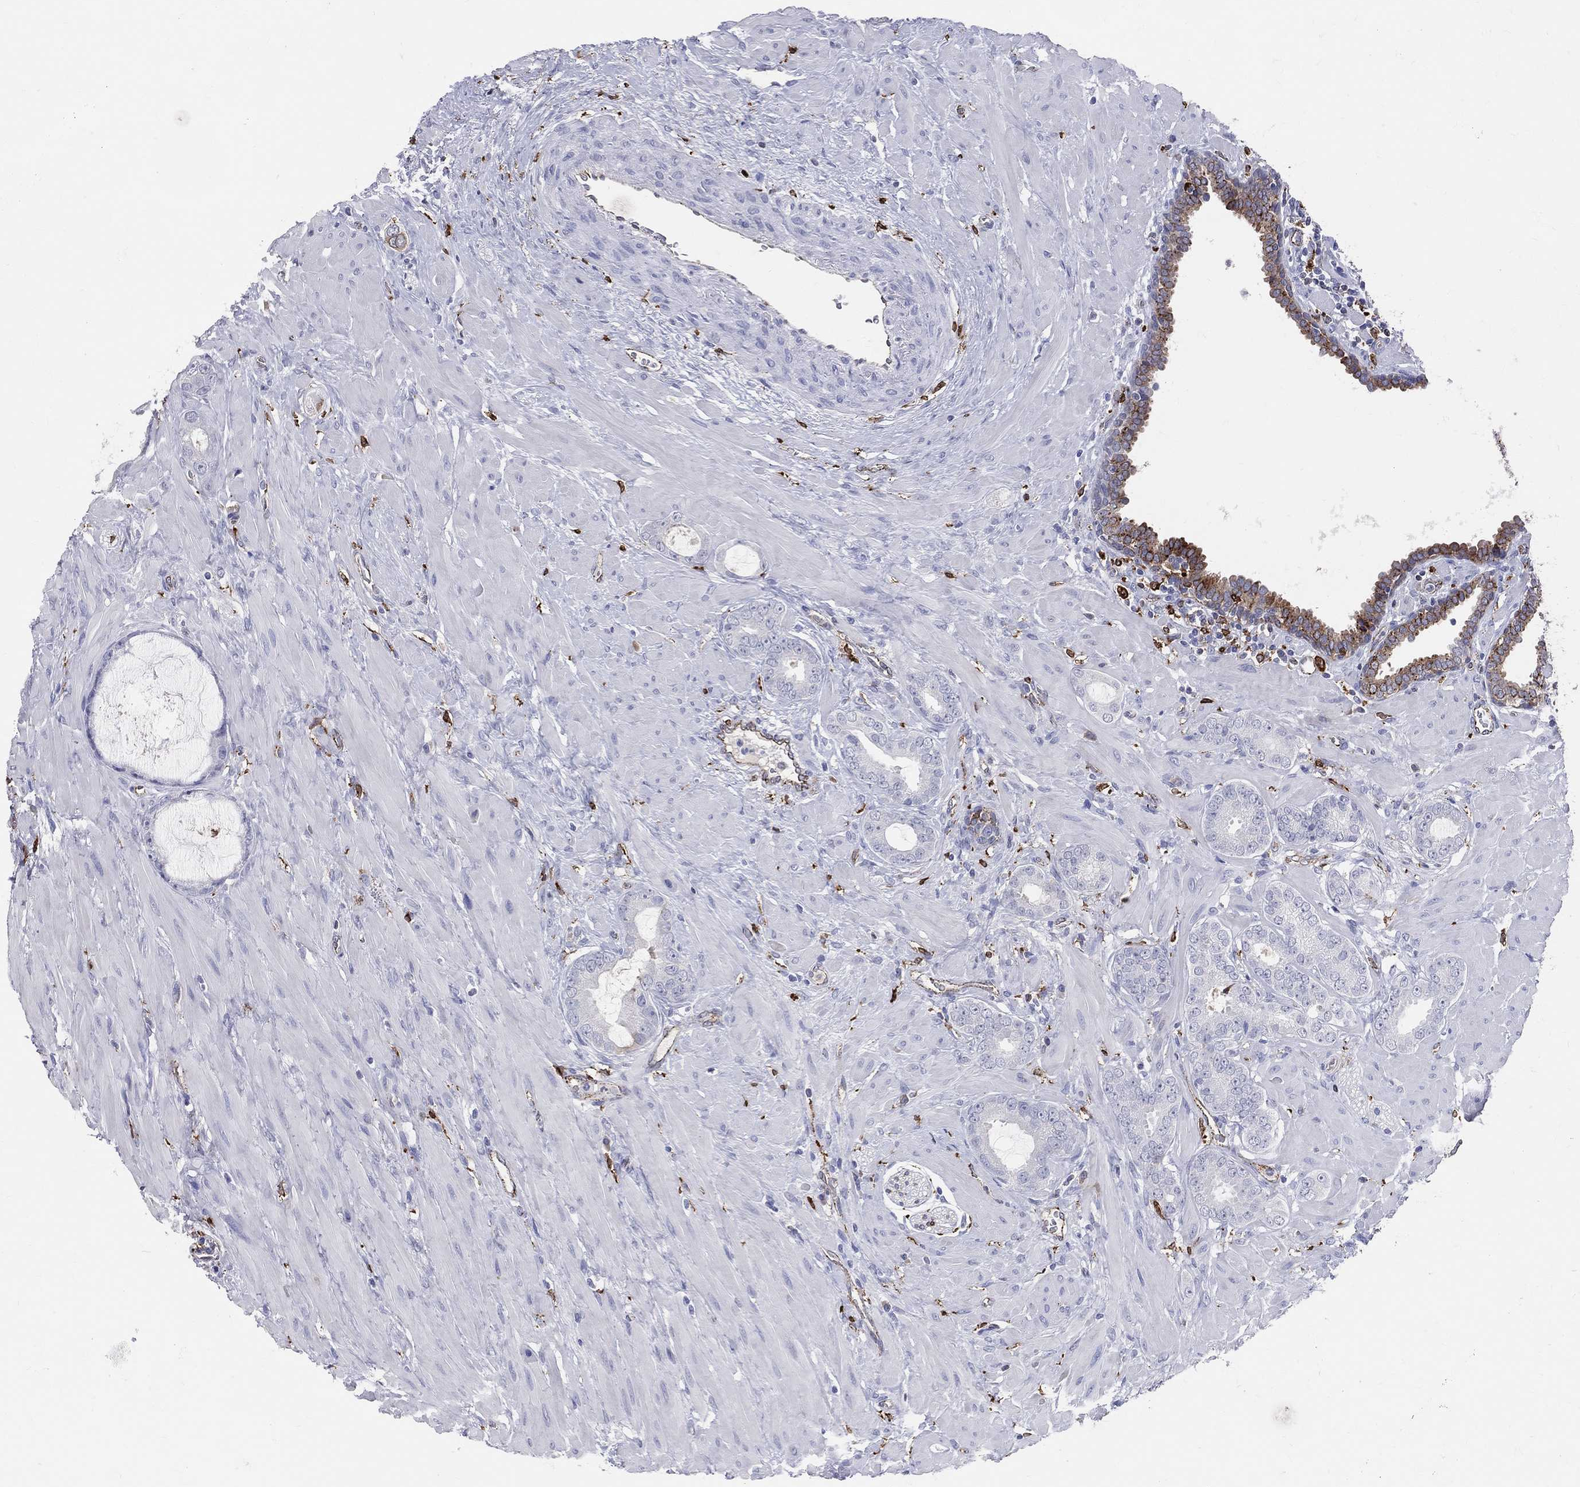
{"staining": {"intensity": "negative", "quantity": "none", "location": "none"}, "tissue": "prostate cancer", "cell_type": "Tumor cells", "image_type": "cancer", "snomed": [{"axis": "morphology", "description": "Adenocarcinoma, Low grade"}, {"axis": "topography", "description": "Prostate"}], "caption": "Immunohistochemistry of prostate cancer shows no expression in tumor cells.", "gene": "CD74", "patient": {"sex": "male", "age": 68}}